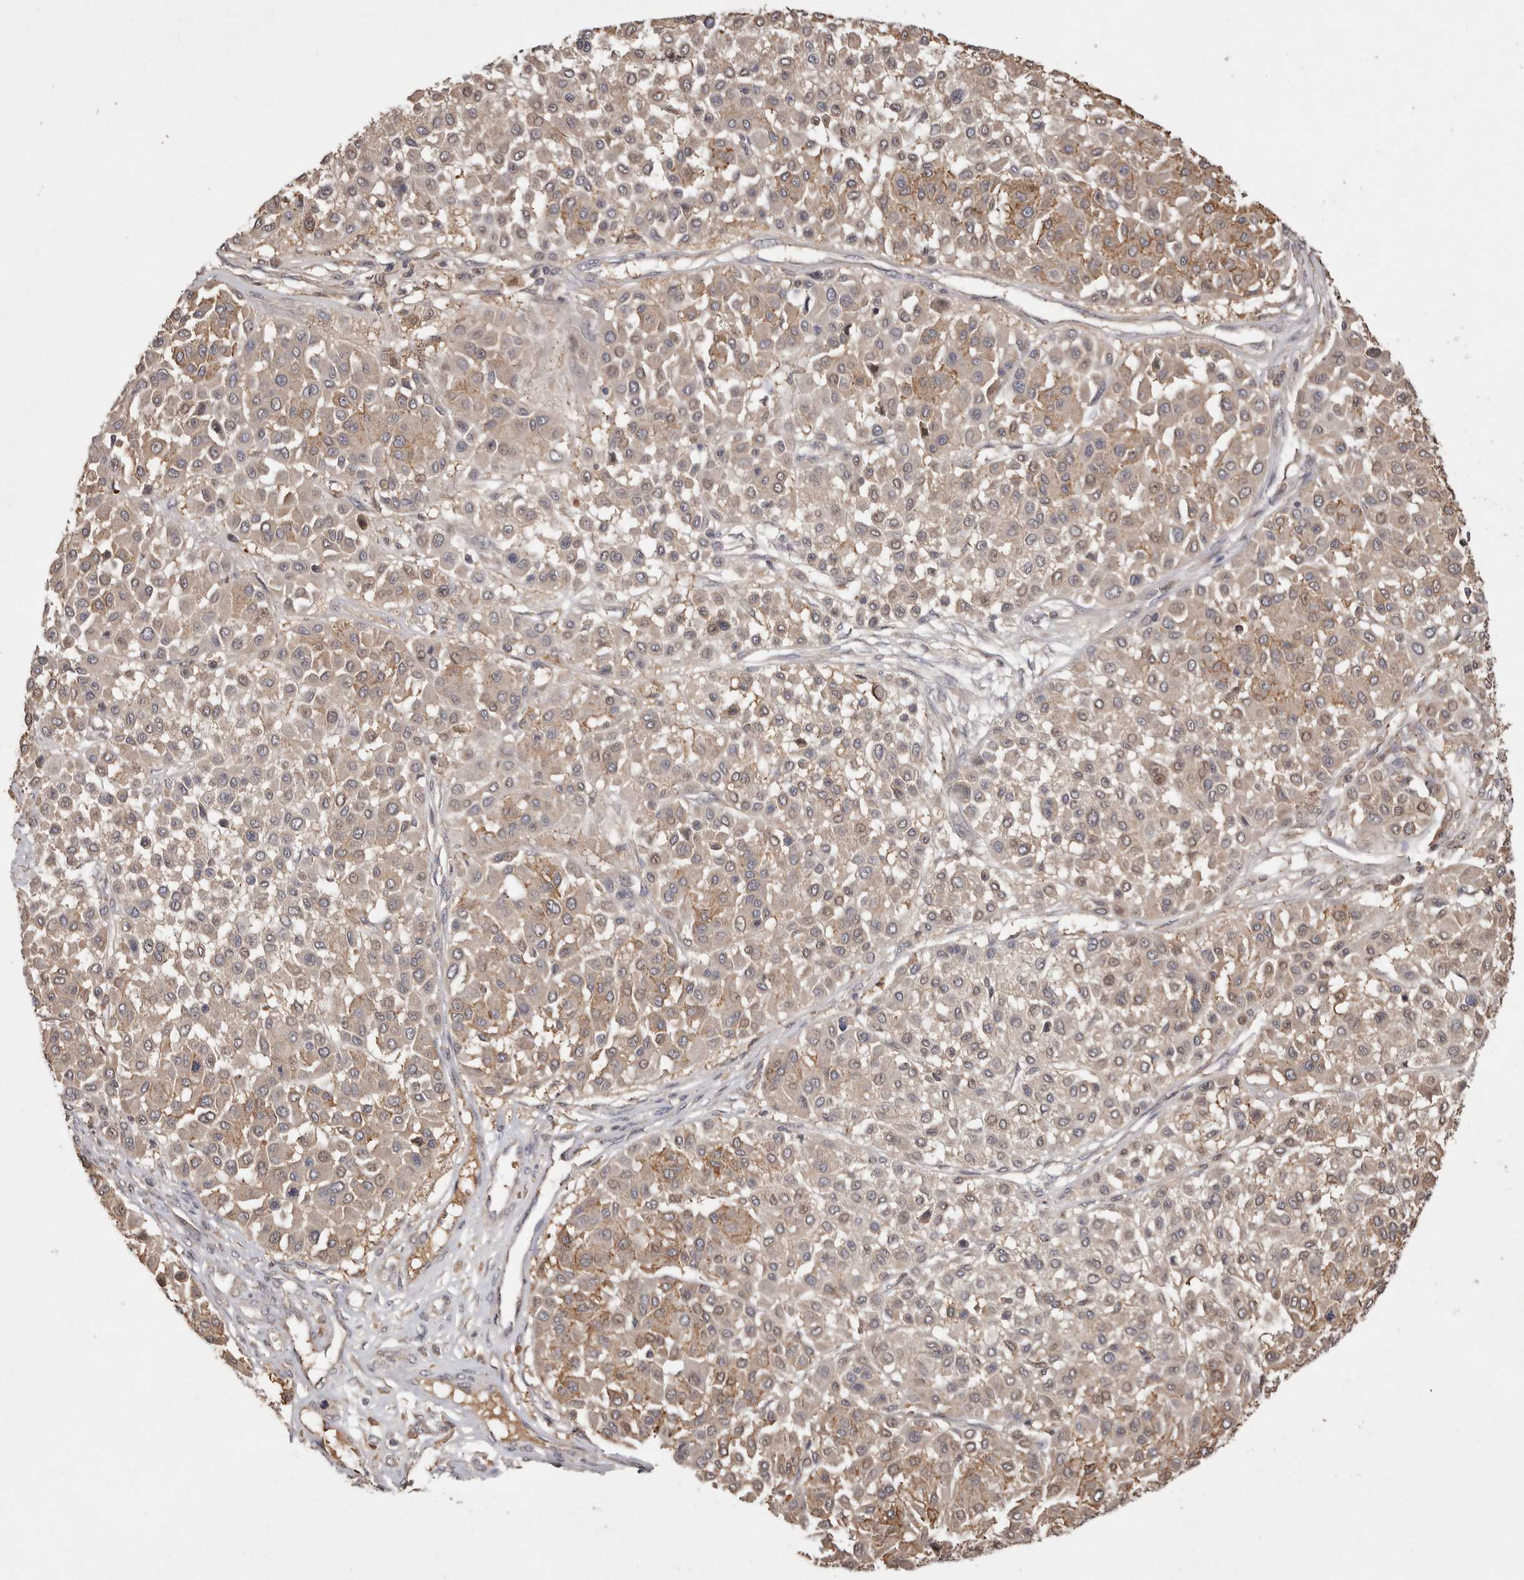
{"staining": {"intensity": "moderate", "quantity": "<25%", "location": "cytoplasmic/membranous"}, "tissue": "melanoma", "cell_type": "Tumor cells", "image_type": "cancer", "snomed": [{"axis": "morphology", "description": "Malignant melanoma, Metastatic site"}, {"axis": "topography", "description": "Soft tissue"}], "caption": "IHC photomicrograph of melanoma stained for a protein (brown), which displays low levels of moderate cytoplasmic/membranous expression in about <25% of tumor cells.", "gene": "VN1R4", "patient": {"sex": "male", "age": 41}}